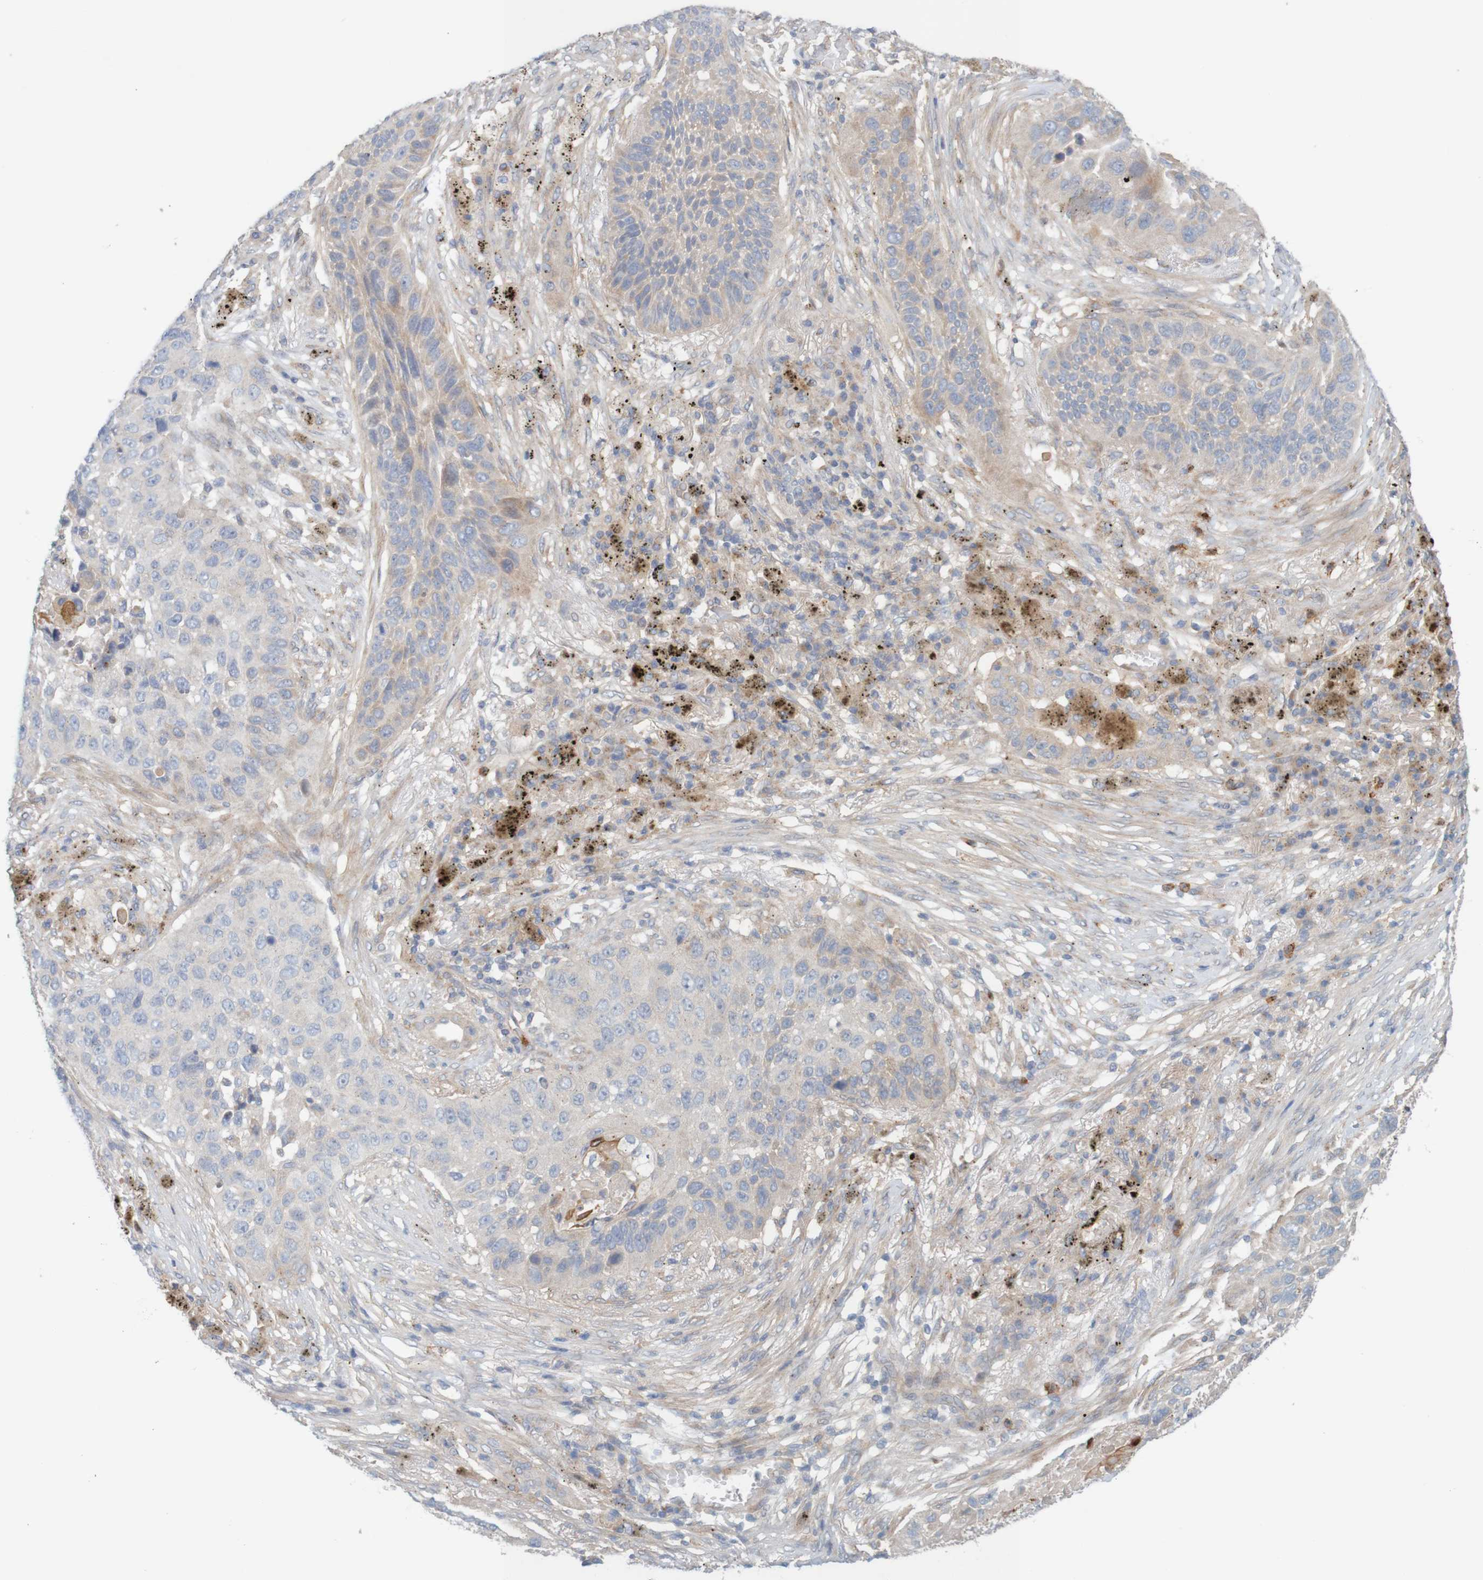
{"staining": {"intensity": "weak", "quantity": "<25%", "location": "cytoplasmic/membranous"}, "tissue": "lung cancer", "cell_type": "Tumor cells", "image_type": "cancer", "snomed": [{"axis": "morphology", "description": "Squamous cell carcinoma, NOS"}, {"axis": "topography", "description": "Lung"}], "caption": "The immunohistochemistry photomicrograph has no significant staining in tumor cells of squamous cell carcinoma (lung) tissue.", "gene": "KRT23", "patient": {"sex": "male", "age": 57}}